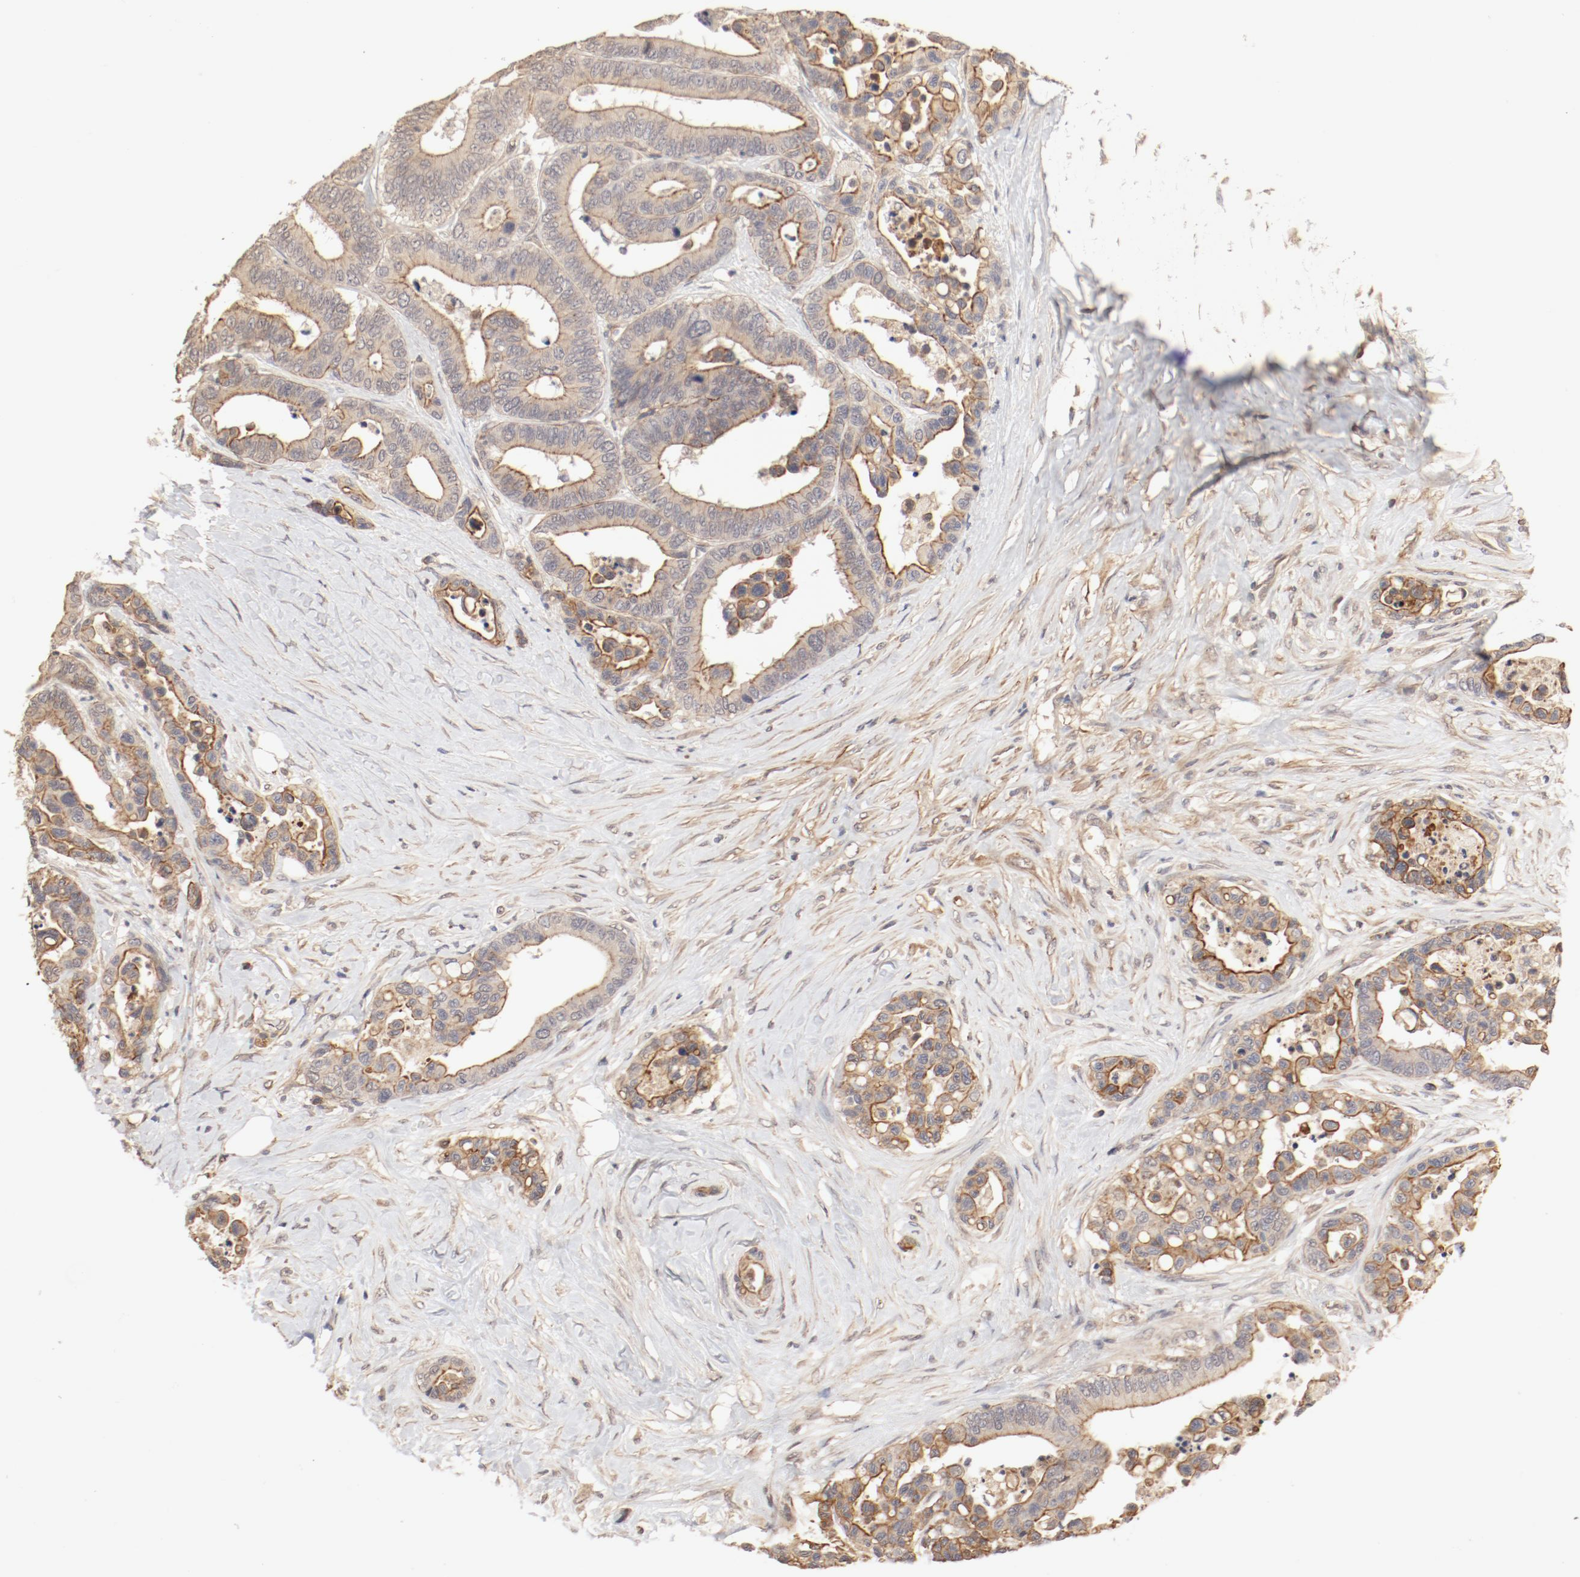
{"staining": {"intensity": "moderate", "quantity": ">75%", "location": "cytoplasmic/membranous"}, "tissue": "colorectal cancer", "cell_type": "Tumor cells", "image_type": "cancer", "snomed": [{"axis": "morphology", "description": "Adenocarcinoma, NOS"}, {"axis": "topography", "description": "Colon"}], "caption": "Adenocarcinoma (colorectal) was stained to show a protein in brown. There is medium levels of moderate cytoplasmic/membranous staining in approximately >75% of tumor cells.", "gene": "IL3RA", "patient": {"sex": "male", "age": 82}}